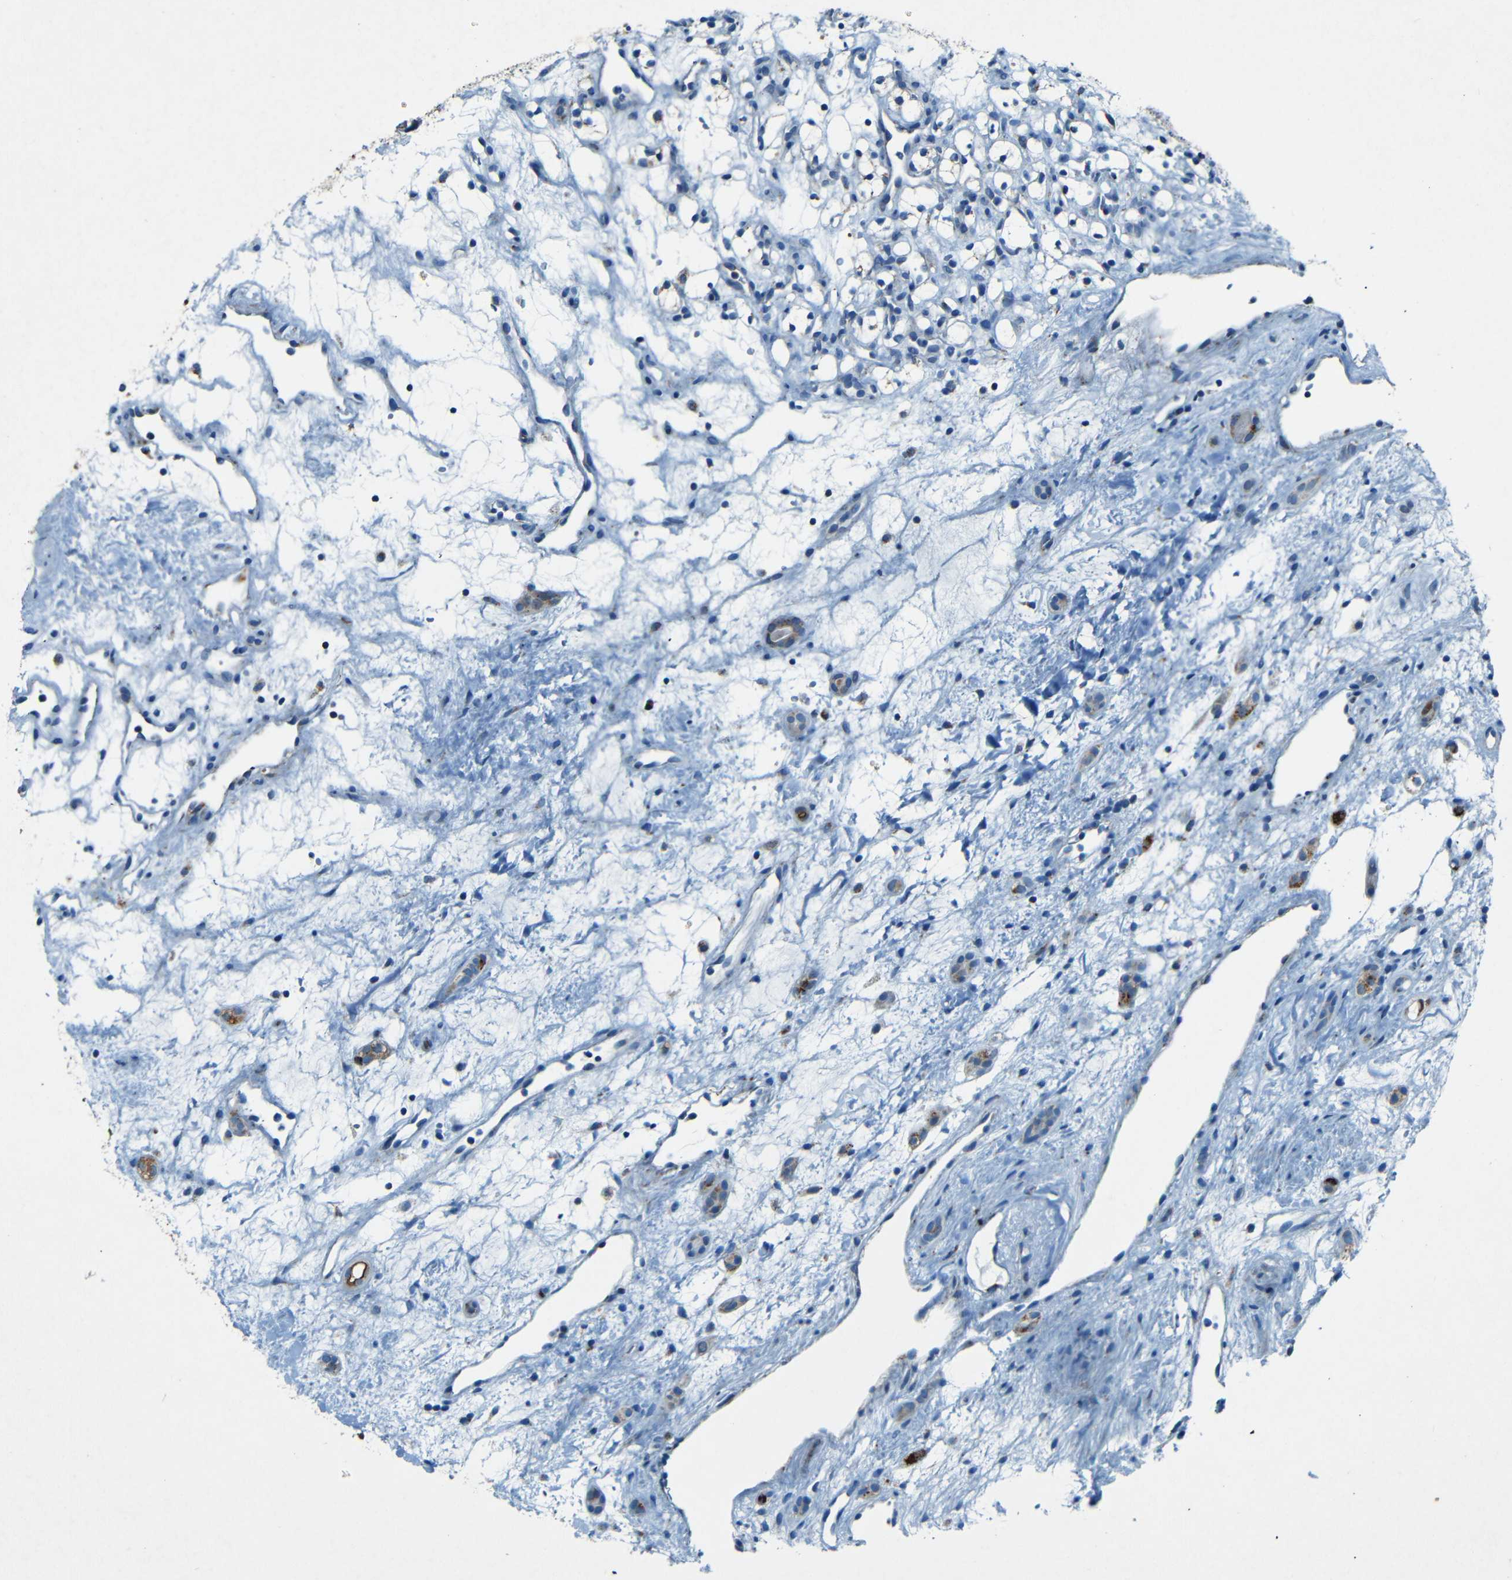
{"staining": {"intensity": "negative", "quantity": "none", "location": "none"}, "tissue": "renal cancer", "cell_type": "Tumor cells", "image_type": "cancer", "snomed": [{"axis": "morphology", "description": "Adenocarcinoma, NOS"}, {"axis": "topography", "description": "Kidney"}], "caption": "DAB immunohistochemical staining of human renal cancer (adenocarcinoma) demonstrates no significant expression in tumor cells.", "gene": "WSCD2", "patient": {"sex": "female", "age": 60}}